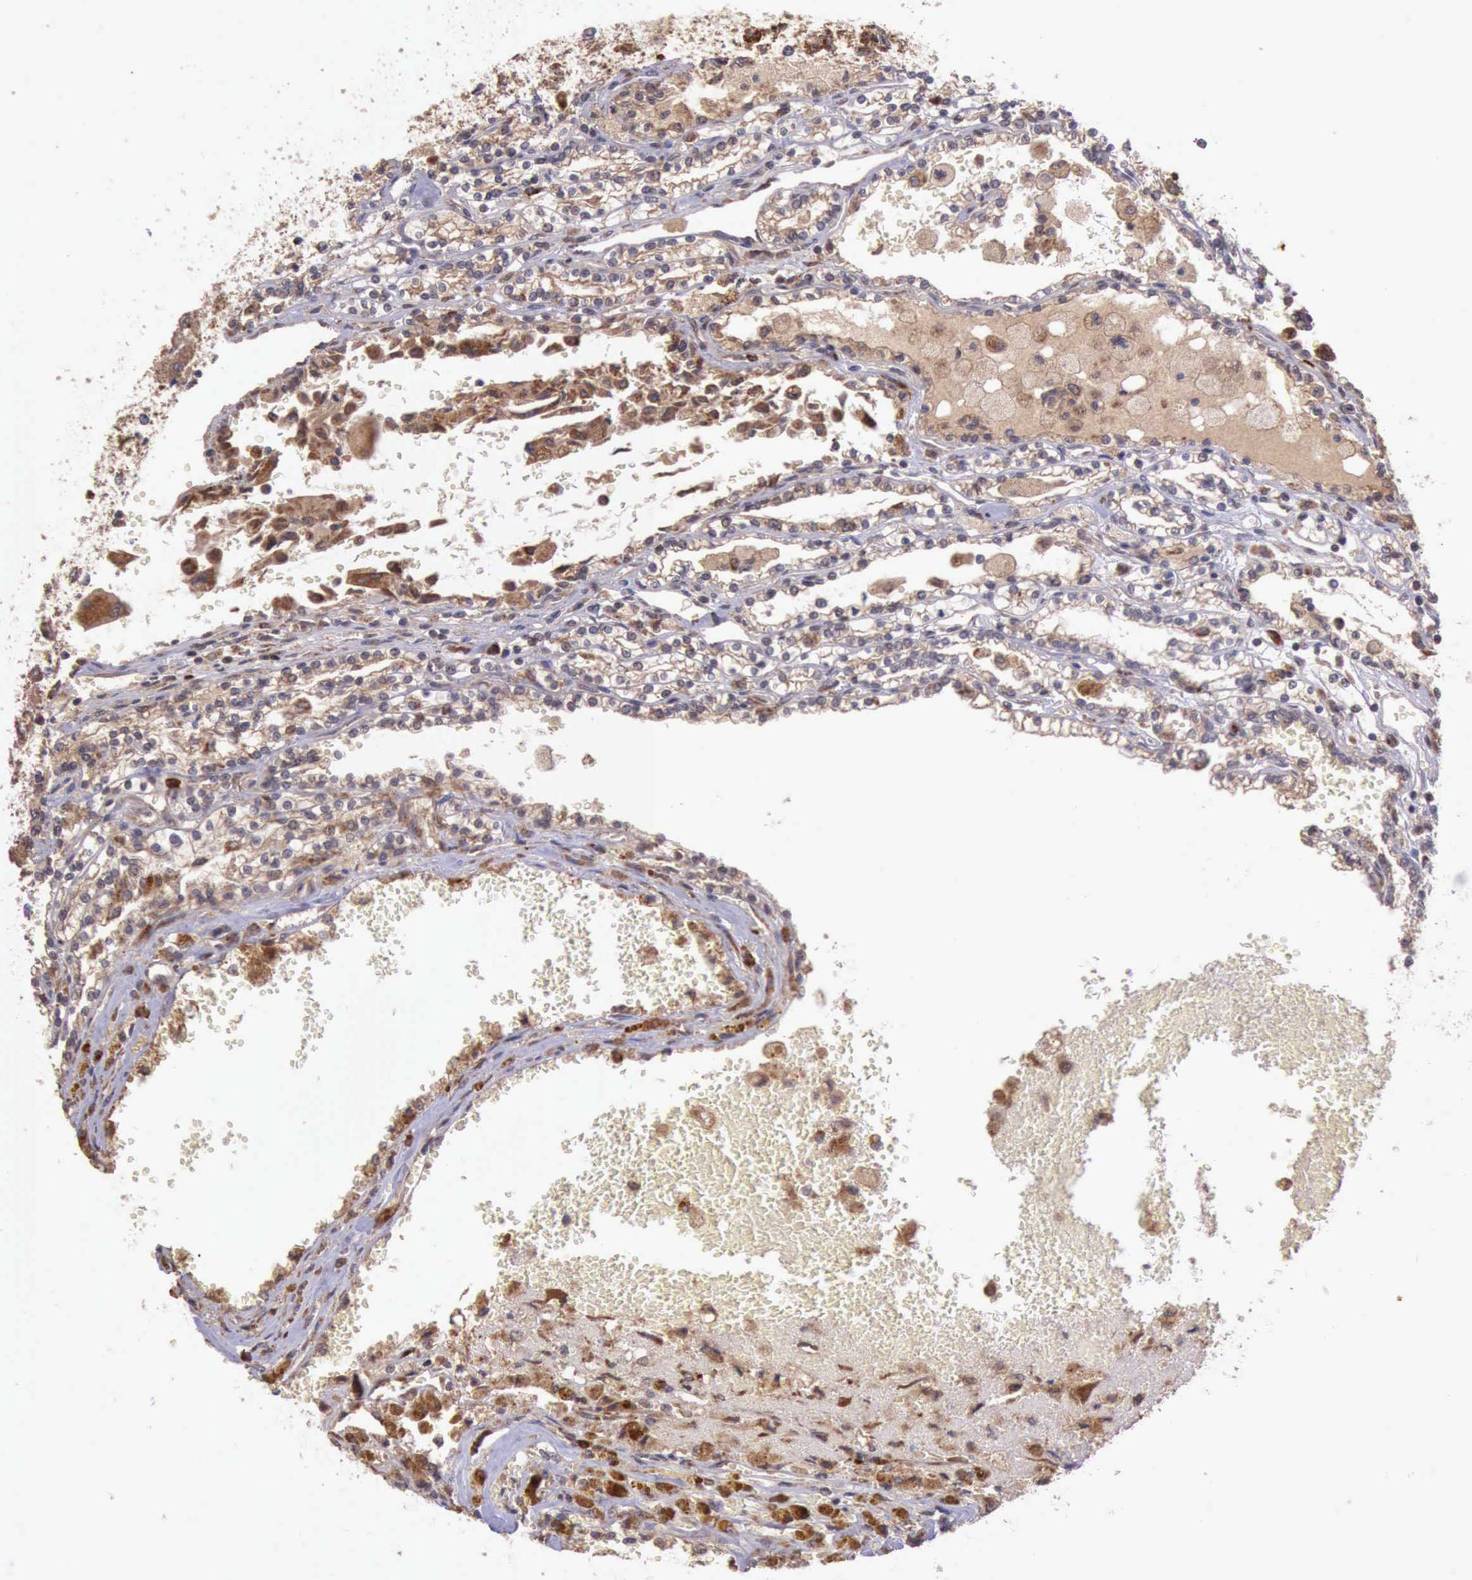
{"staining": {"intensity": "weak", "quantity": "25%-75%", "location": "cytoplasmic/membranous"}, "tissue": "renal cancer", "cell_type": "Tumor cells", "image_type": "cancer", "snomed": [{"axis": "morphology", "description": "Adenocarcinoma, NOS"}, {"axis": "topography", "description": "Kidney"}], "caption": "Brown immunohistochemical staining in renal cancer (adenocarcinoma) displays weak cytoplasmic/membranous expression in about 25%-75% of tumor cells.", "gene": "ARMCX3", "patient": {"sex": "female", "age": 56}}